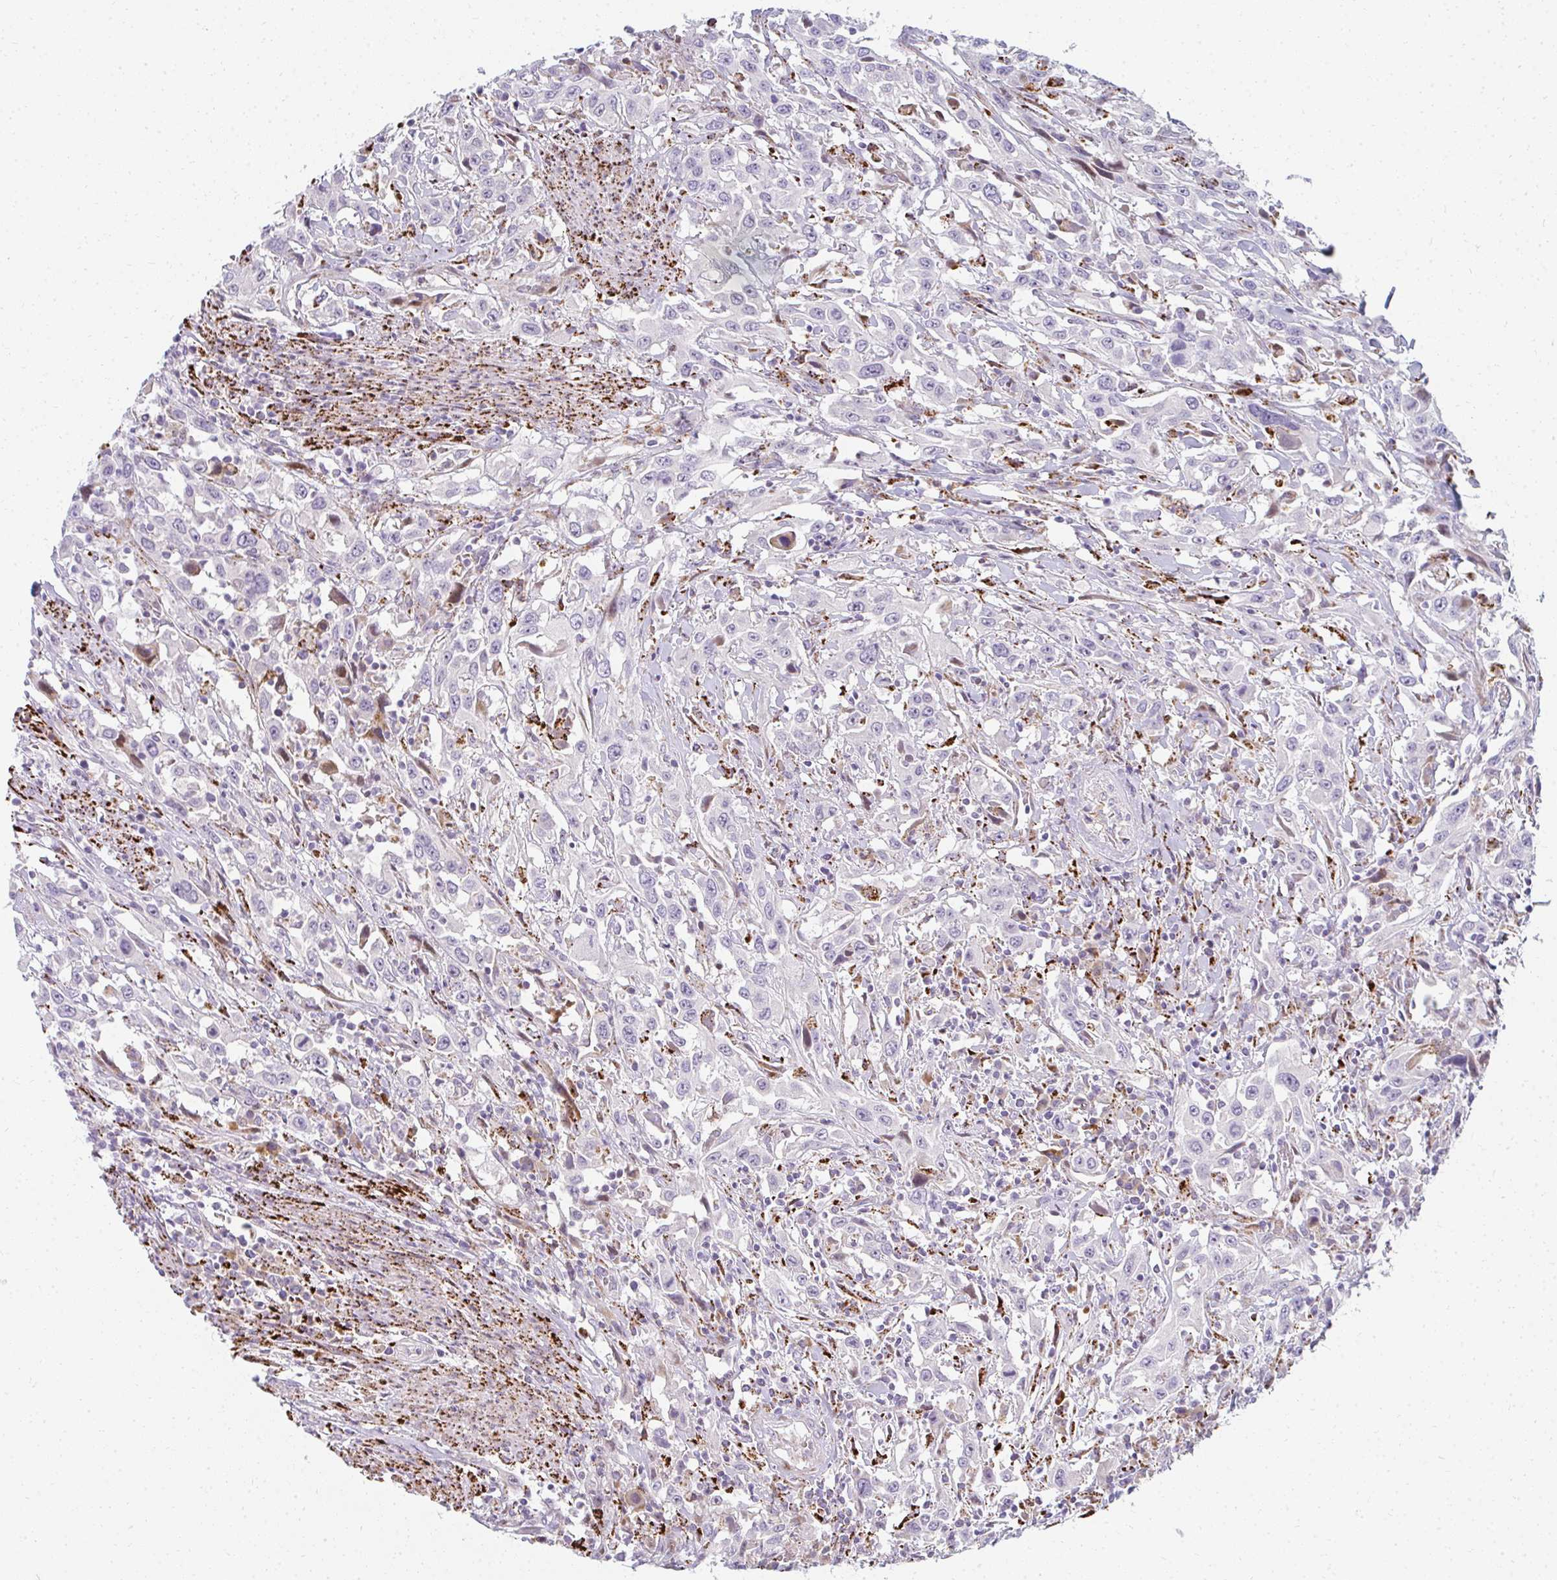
{"staining": {"intensity": "negative", "quantity": "none", "location": "none"}, "tissue": "urothelial cancer", "cell_type": "Tumor cells", "image_type": "cancer", "snomed": [{"axis": "morphology", "description": "Urothelial carcinoma, High grade"}, {"axis": "topography", "description": "Urinary bladder"}], "caption": "IHC photomicrograph of neoplastic tissue: urothelial cancer stained with DAB (3,3'-diaminobenzidine) displays no significant protein expression in tumor cells.", "gene": "PLA2G5", "patient": {"sex": "male", "age": 61}}